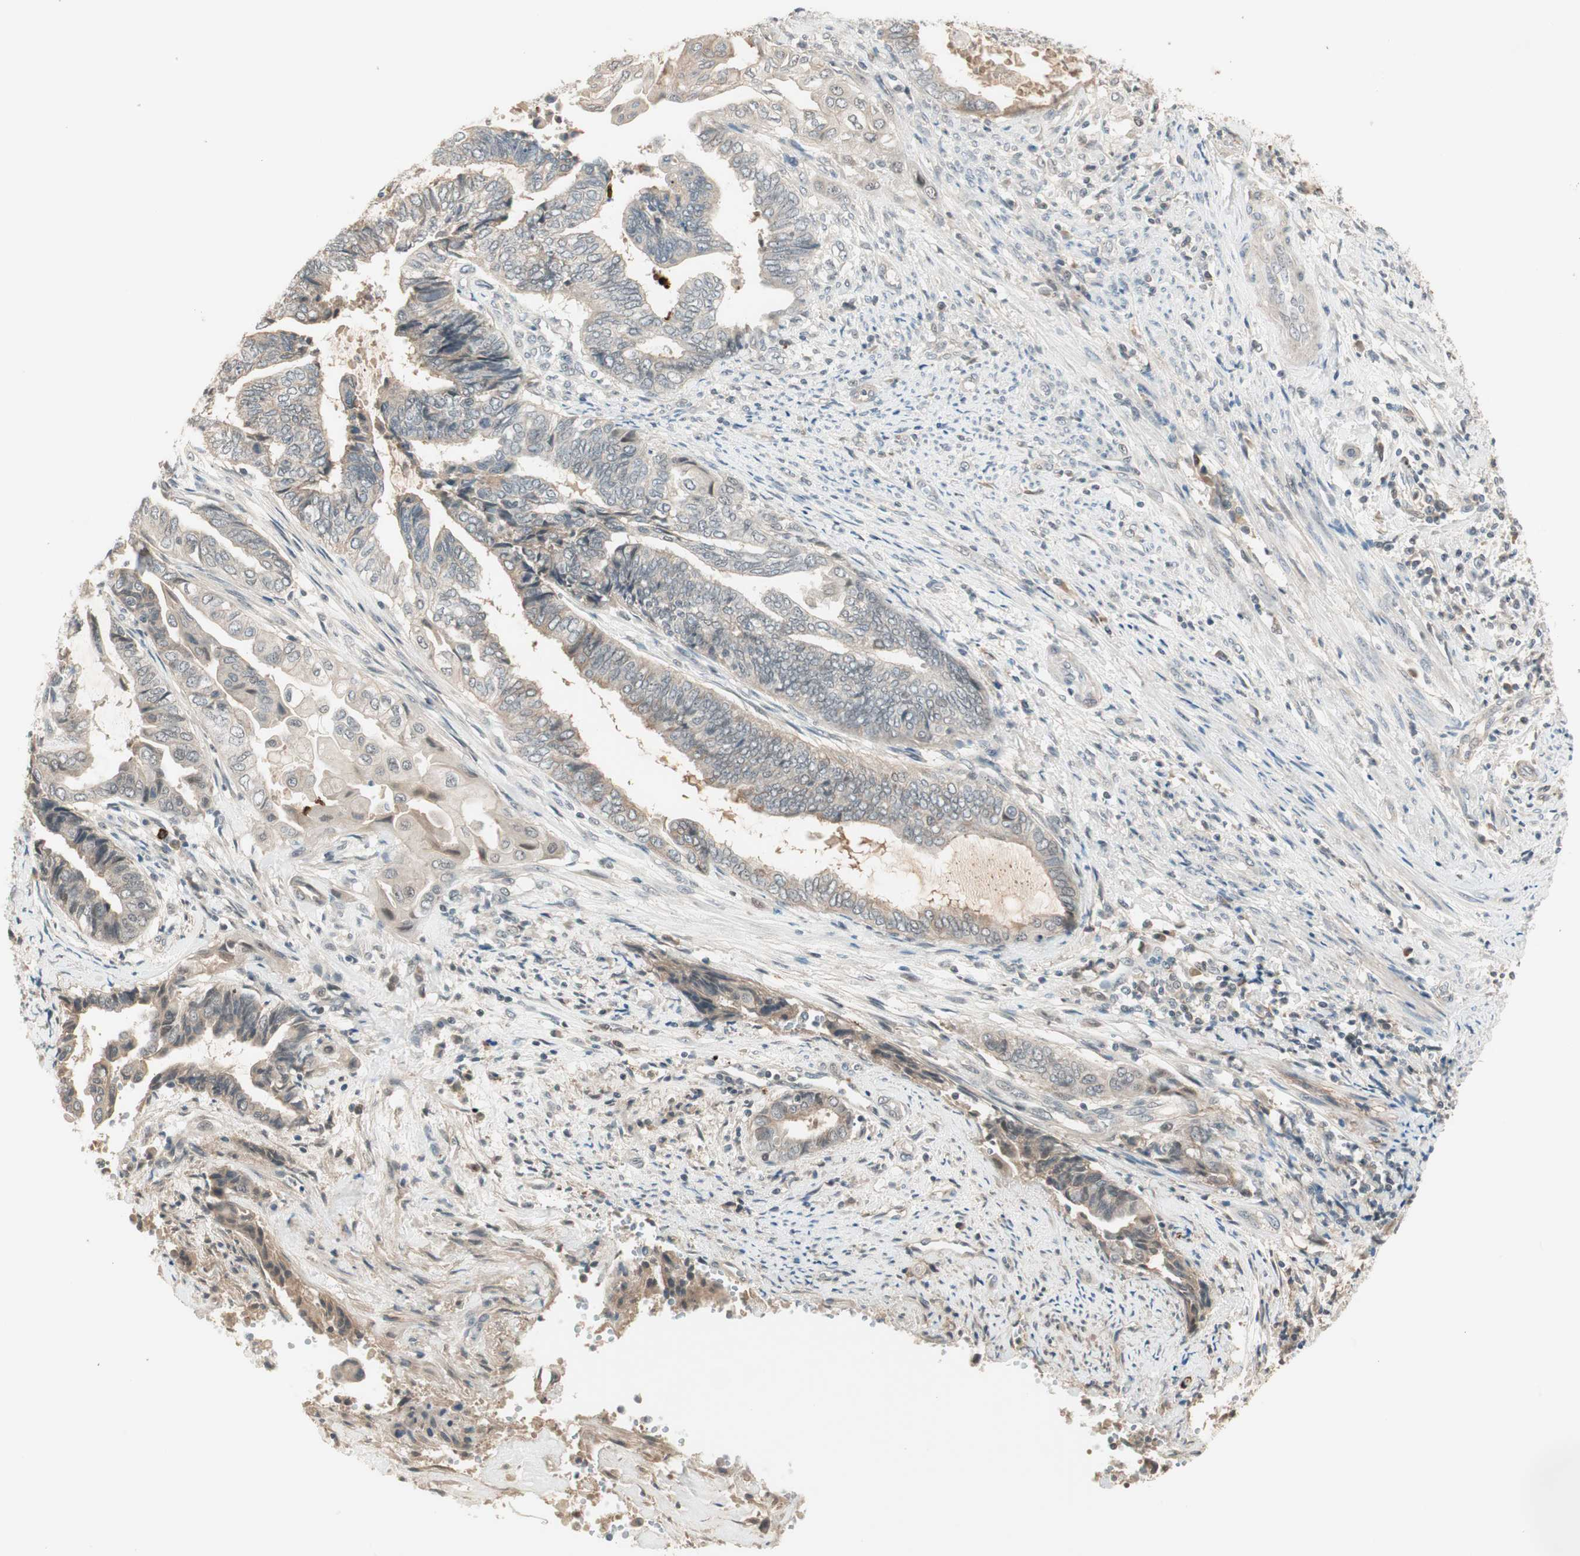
{"staining": {"intensity": "negative", "quantity": "none", "location": "none"}, "tissue": "endometrial cancer", "cell_type": "Tumor cells", "image_type": "cancer", "snomed": [{"axis": "morphology", "description": "Adenocarcinoma, NOS"}, {"axis": "topography", "description": "Uterus"}, {"axis": "topography", "description": "Endometrium"}], "caption": "Immunohistochemistry of human endometrial cancer (adenocarcinoma) reveals no positivity in tumor cells. (Brightfield microscopy of DAB (3,3'-diaminobenzidine) IHC at high magnification).", "gene": "RNGTT", "patient": {"sex": "female", "age": 70}}